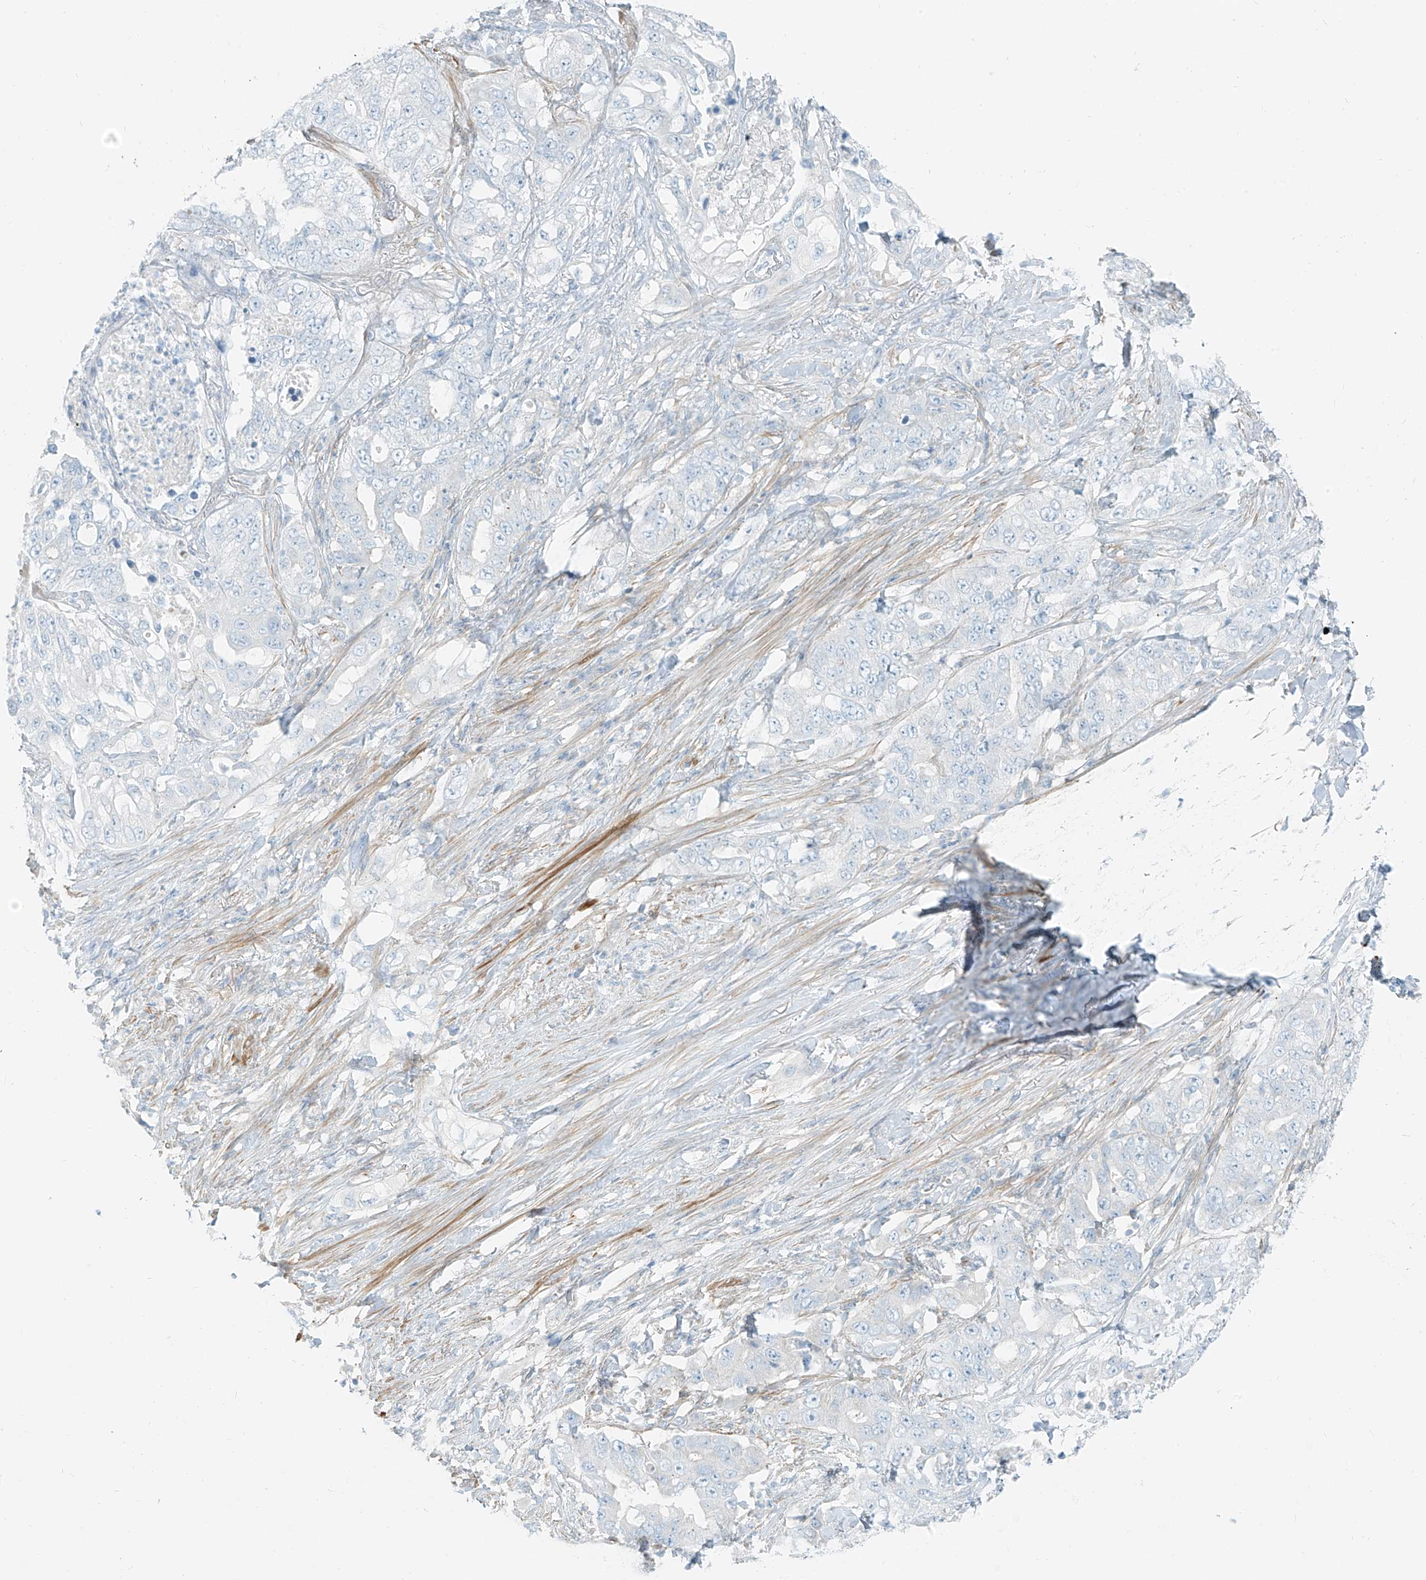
{"staining": {"intensity": "negative", "quantity": "none", "location": "none"}, "tissue": "lung cancer", "cell_type": "Tumor cells", "image_type": "cancer", "snomed": [{"axis": "morphology", "description": "Adenocarcinoma, NOS"}, {"axis": "topography", "description": "Lung"}], "caption": "Histopathology image shows no significant protein staining in tumor cells of lung cancer.", "gene": "SMCP", "patient": {"sex": "female", "age": 51}}